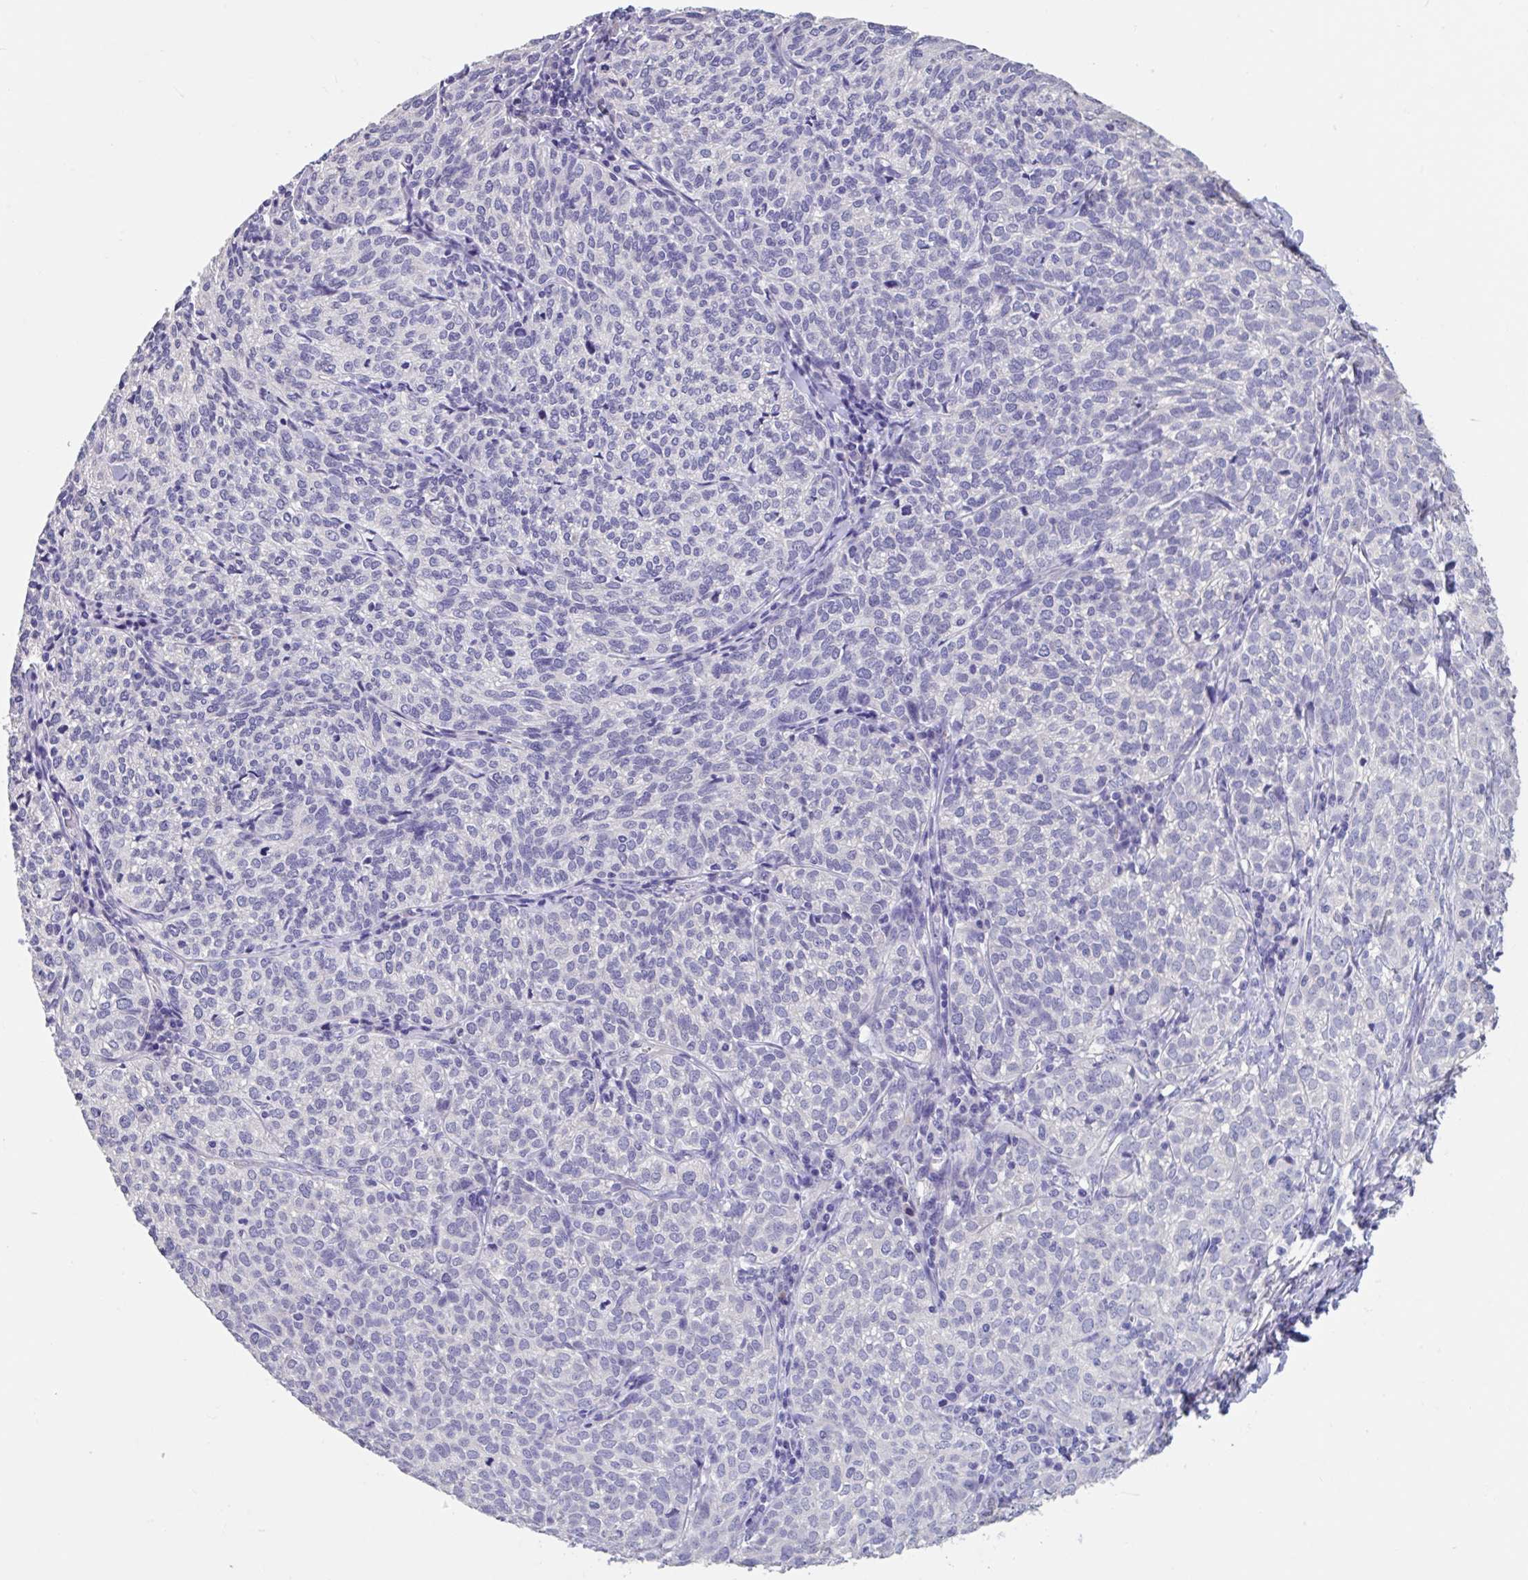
{"staining": {"intensity": "negative", "quantity": "none", "location": "none"}, "tissue": "cervical cancer", "cell_type": "Tumor cells", "image_type": "cancer", "snomed": [{"axis": "morphology", "description": "Normal tissue, NOS"}, {"axis": "morphology", "description": "Squamous cell carcinoma, NOS"}, {"axis": "topography", "description": "Vagina"}, {"axis": "topography", "description": "Cervix"}], "caption": "IHC photomicrograph of squamous cell carcinoma (cervical) stained for a protein (brown), which demonstrates no staining in tumor cells. (DAB immunohistochemistry visualized using brightfield microscopy, high magnification).", "gene": "GPR162", "patient": {"sex": "female", "age": 45}}